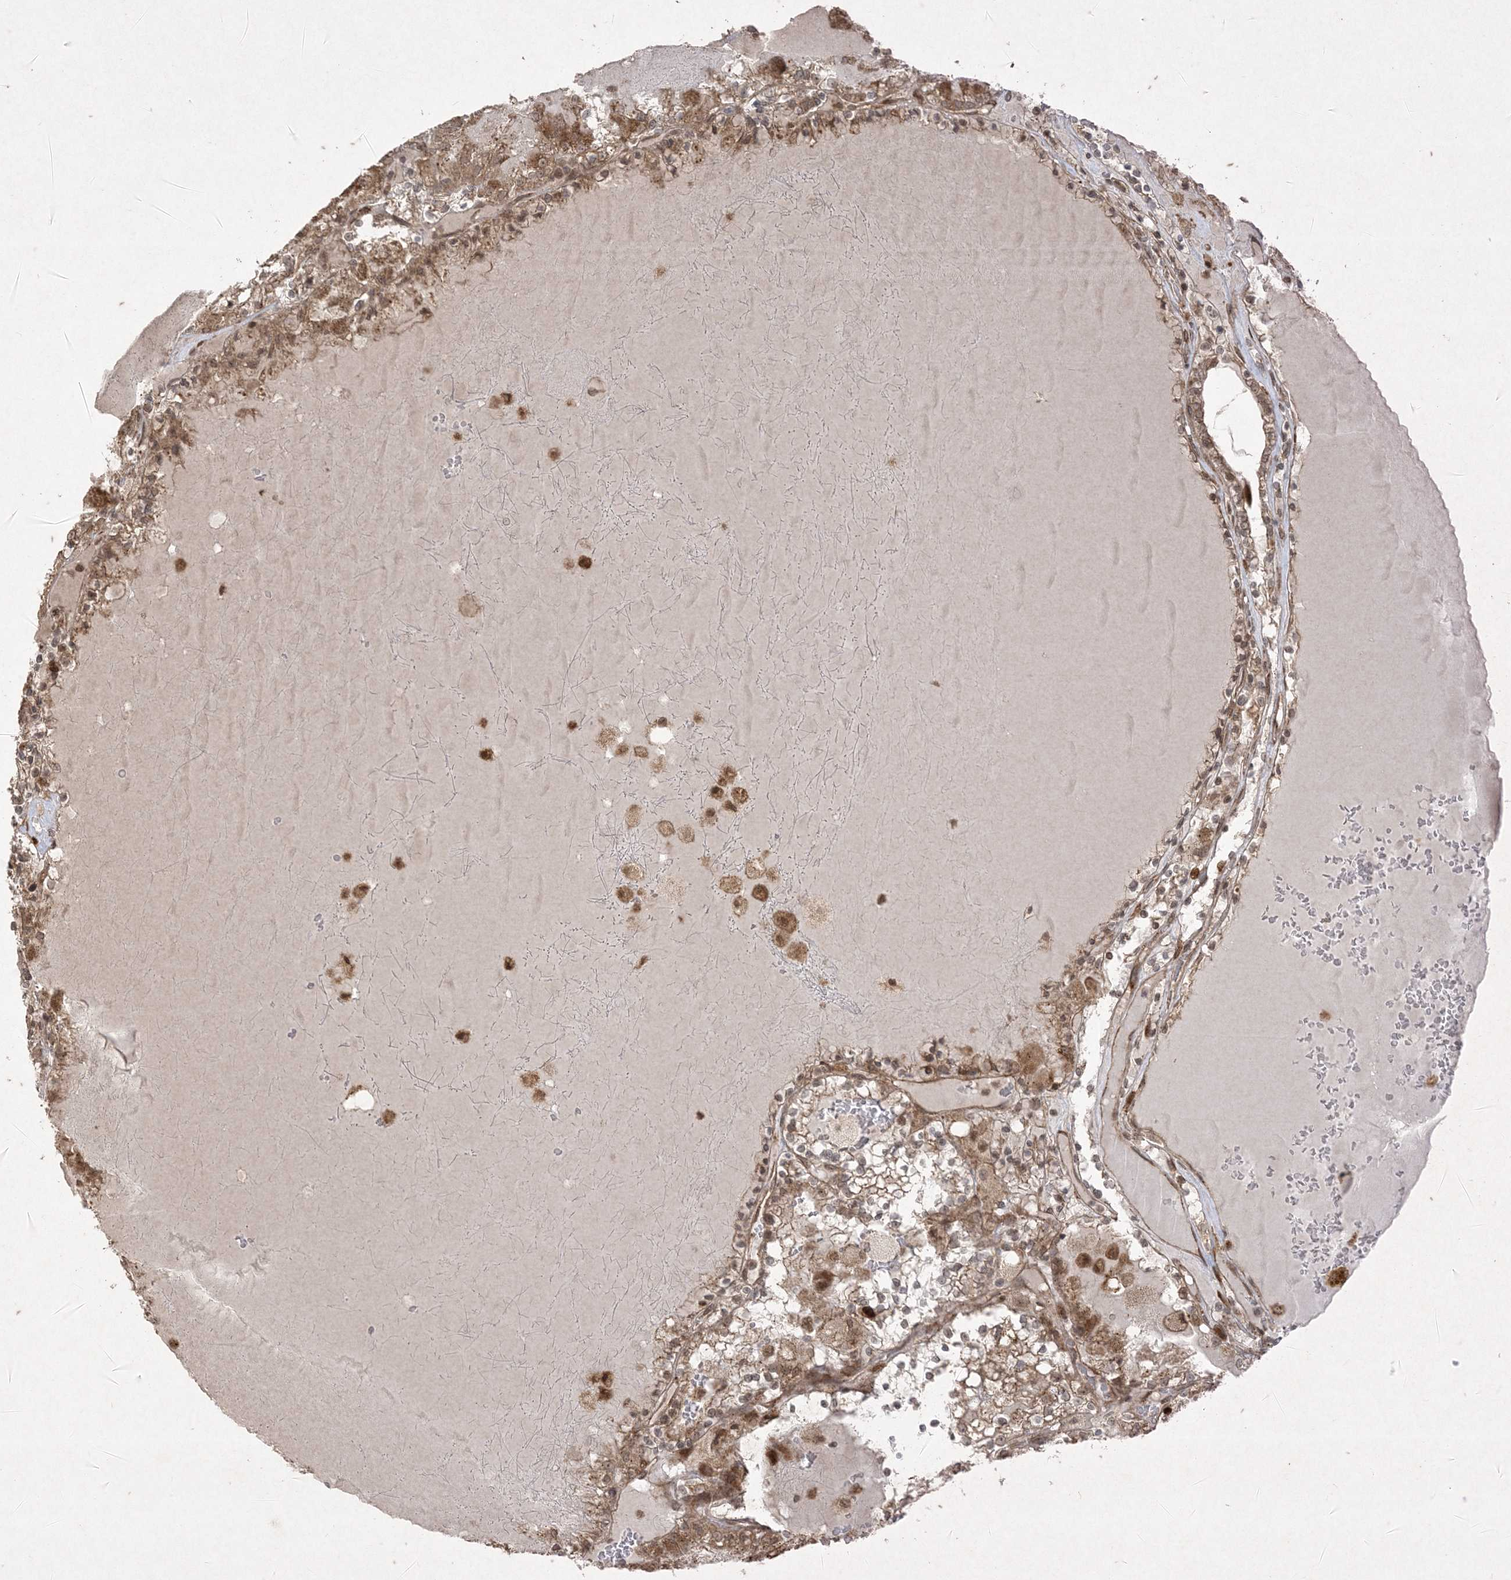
{"staining": {"intensity": "moderate", "quantity": ">75%", "location": "cytoplasmic/membranous"}, "tissue": "renal cancer", "cell_type": "Tumor cells", "image_type": "cancer", "snomed": [{"axis": "morphology", "description": "Adenocarcinoma, NOS"}, {"axis": "topography", "description": "Kidney"}], "caption": "An image of human renal adenocarcinoma stained for a protein displays moderate cytoplasmic/membranous brown staining in tumor cells.", "gene": "RRAS", "patient": {"sex": "female", "age": 56}}